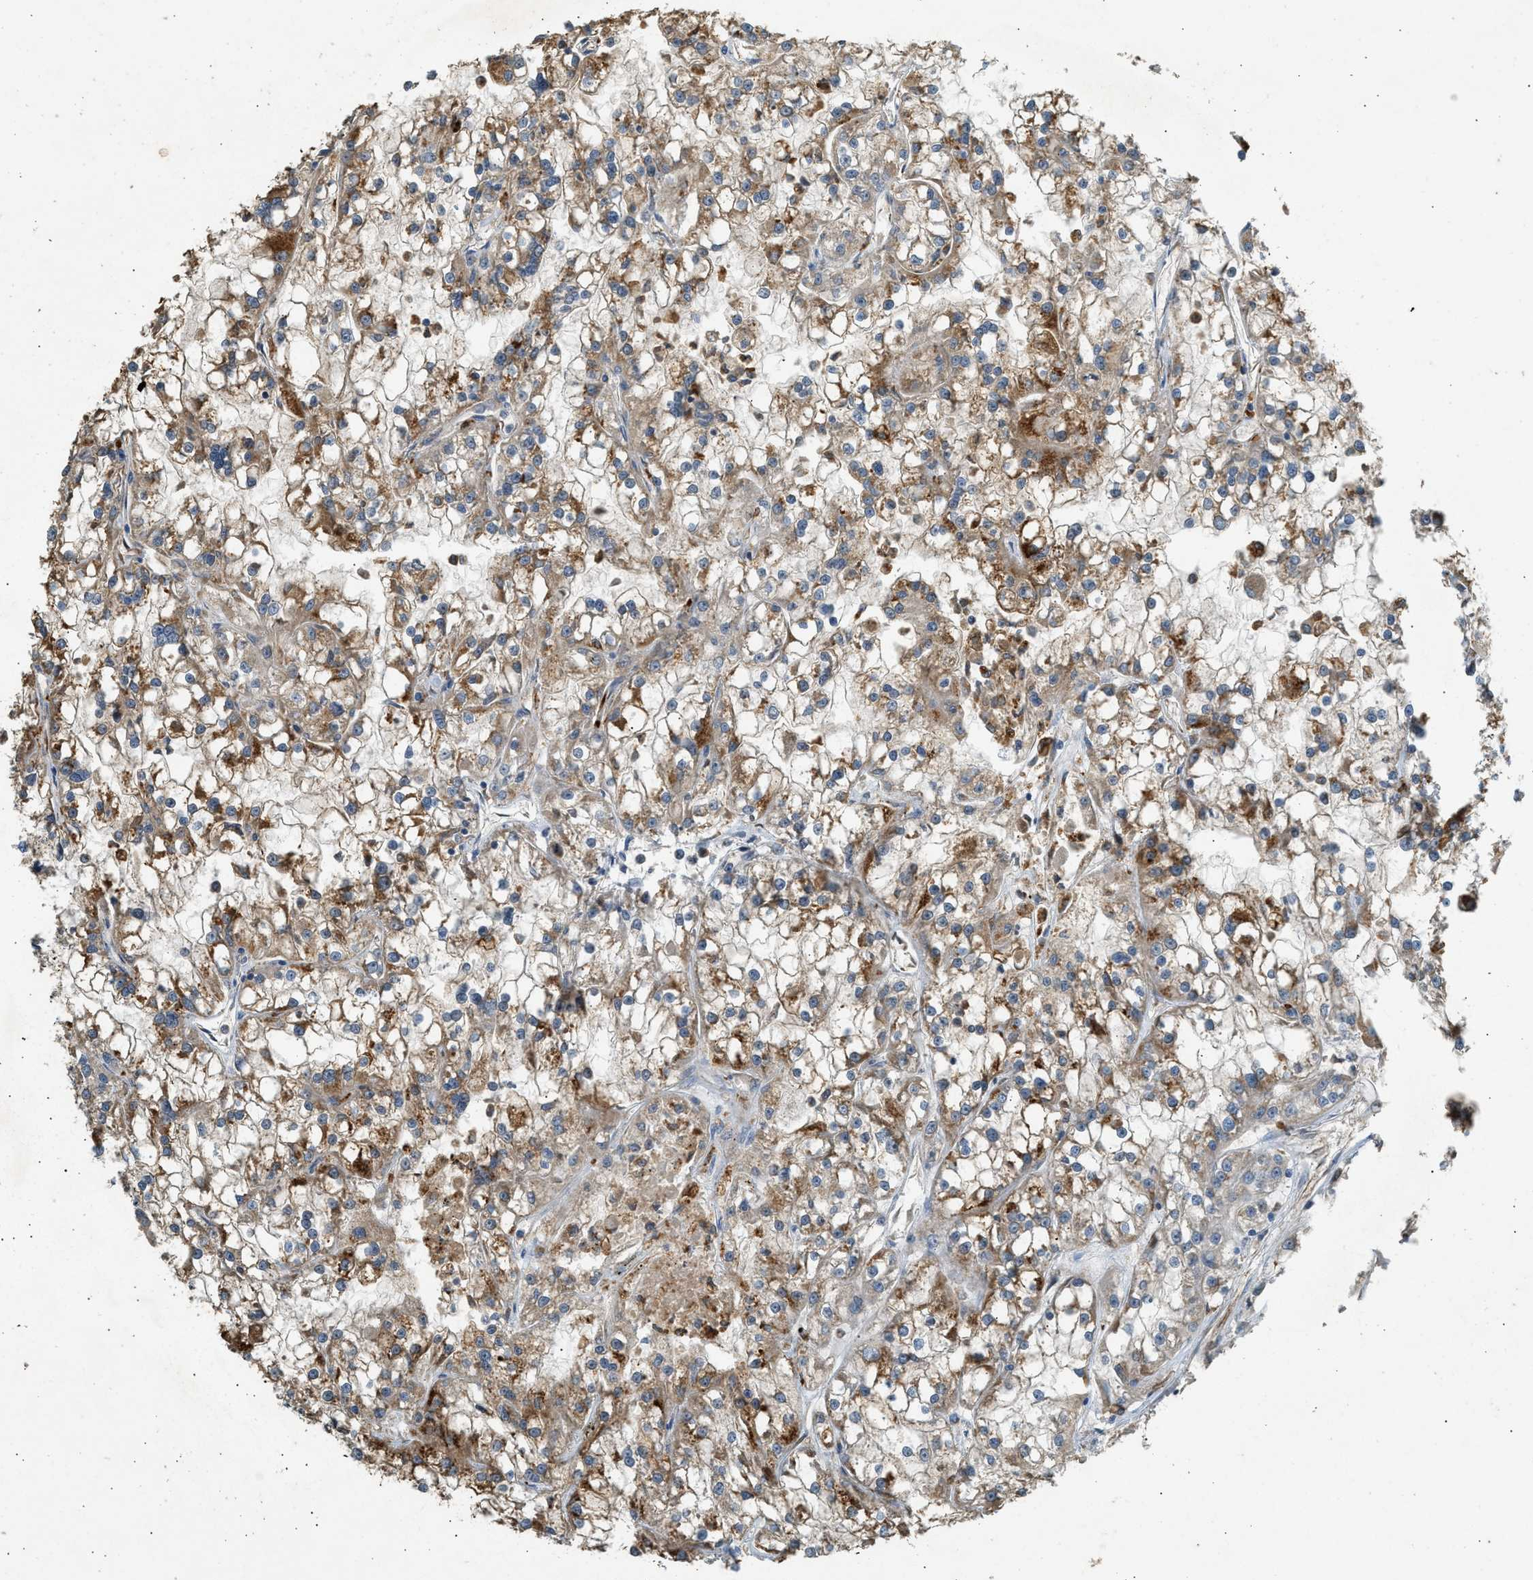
{"staining": {"intensity": "moderate", "quantity": ">75%", "location": "cytoplasmic/membranous"}, "tissue": "renal cancer", "cell_type": "Tumor cells", "image_type": "cancer", "snomed": [{"axis": "morphology", "description": "Adenocarcinoma, NOS"}, {"axis": "topography", "description": "Kidney"}], "caption": "Immunohistochemical staining of human adenocarcinoma (renal) reveals moderate cytoplasmic/membranous protein expression in approximately >75% of tumor cells.", "gene": "CTSB", "patient": {"sex": "female", "age": 52}}